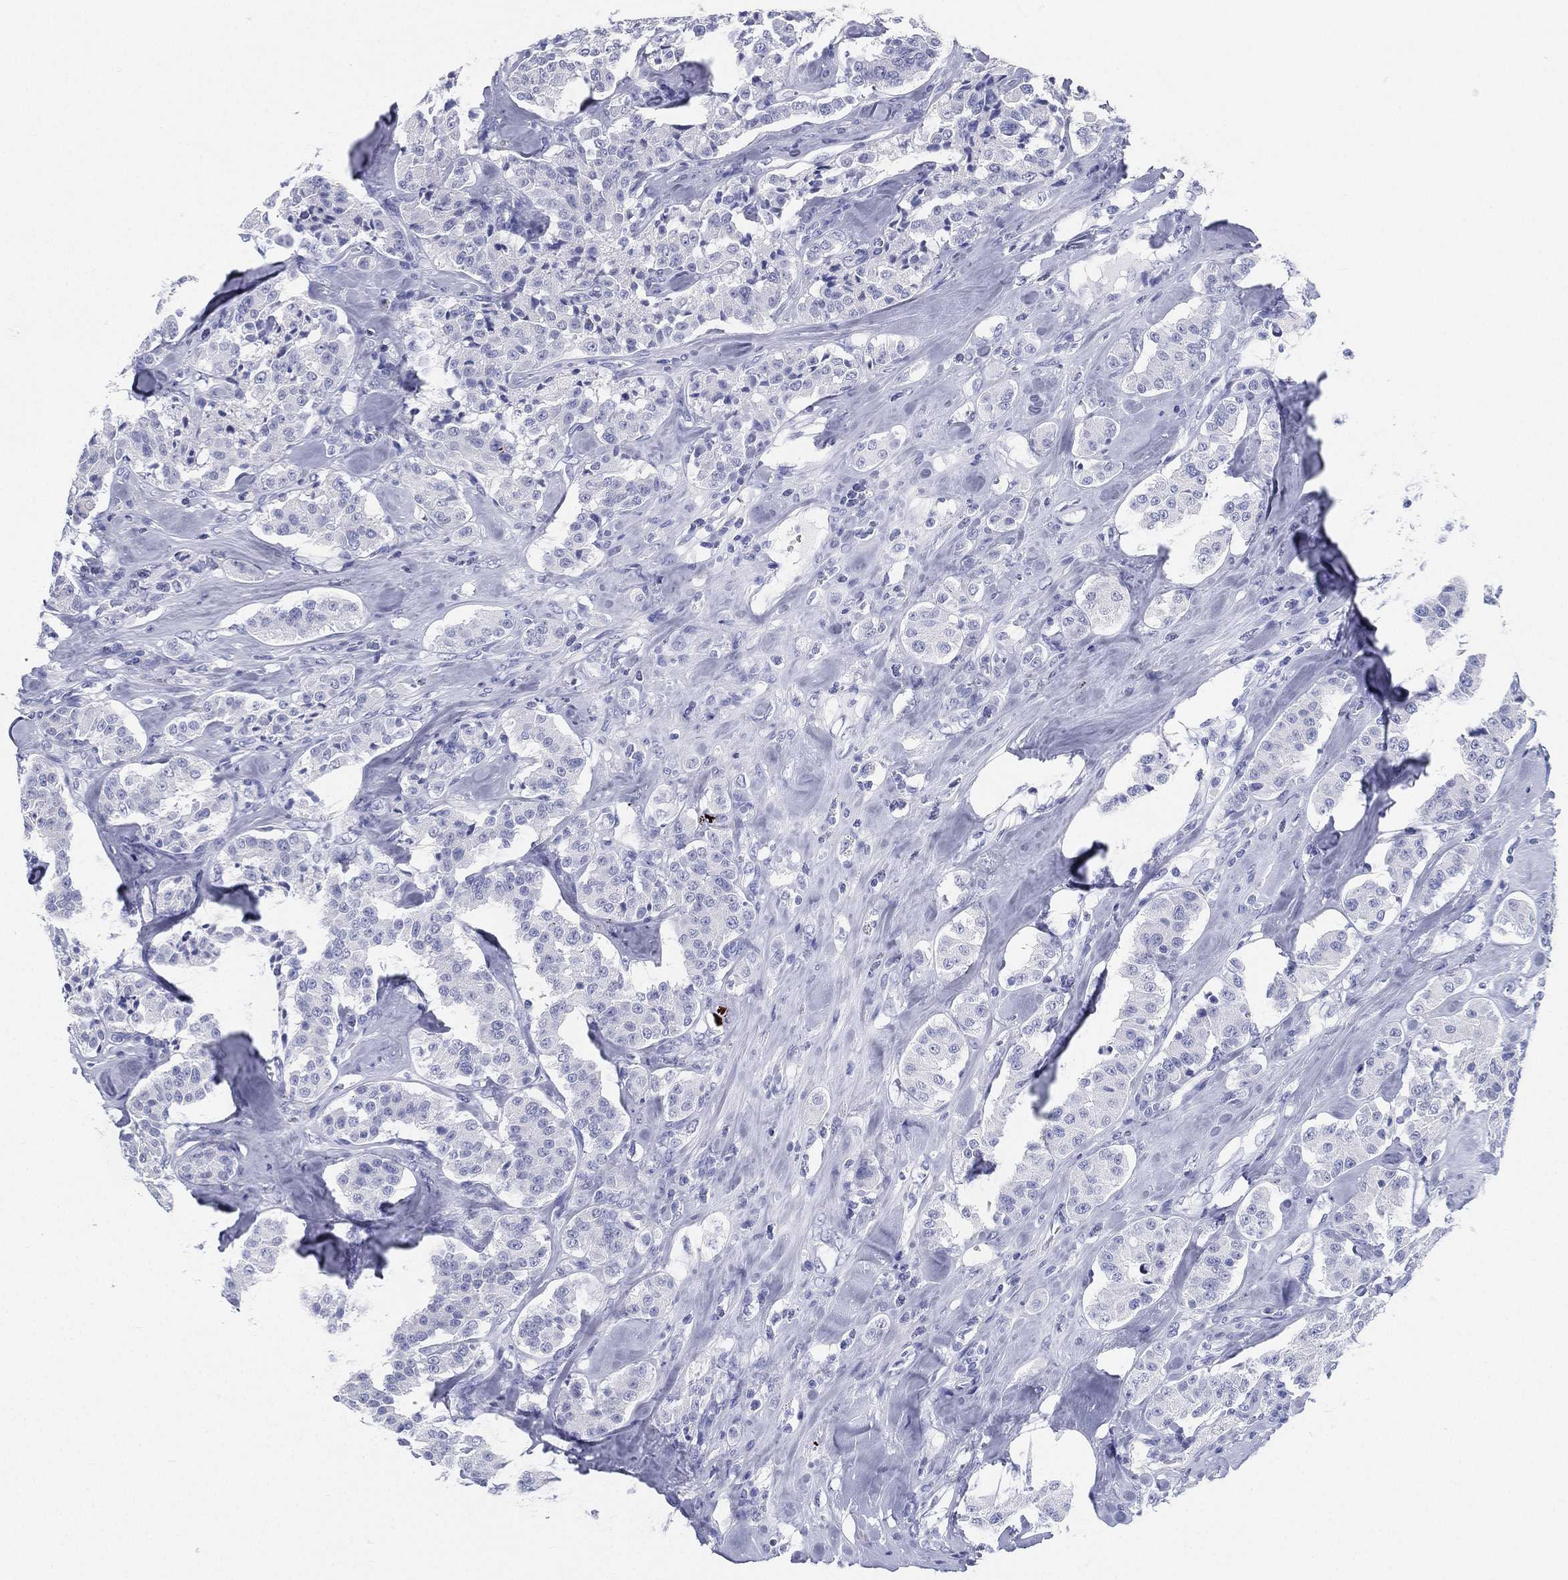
{"staining": {"intensity": "negative", "quantity": "none", "location": "none"}, "tissue": "carcinoid", "cell_type": "Tumor cells", "image_type": "cancer", "snomed": [{"axis": "morphology", "description": "Carcinoid, malignant, NOS"}, {"axis": "topography", "description": "Pancreas"}], "caption": "Human malignant carcinoid stained for a protein using IHC shows no positivity in tumor cells.", "gene": "ATP1B2", "patient": {"sex": "male", "age": 41}}